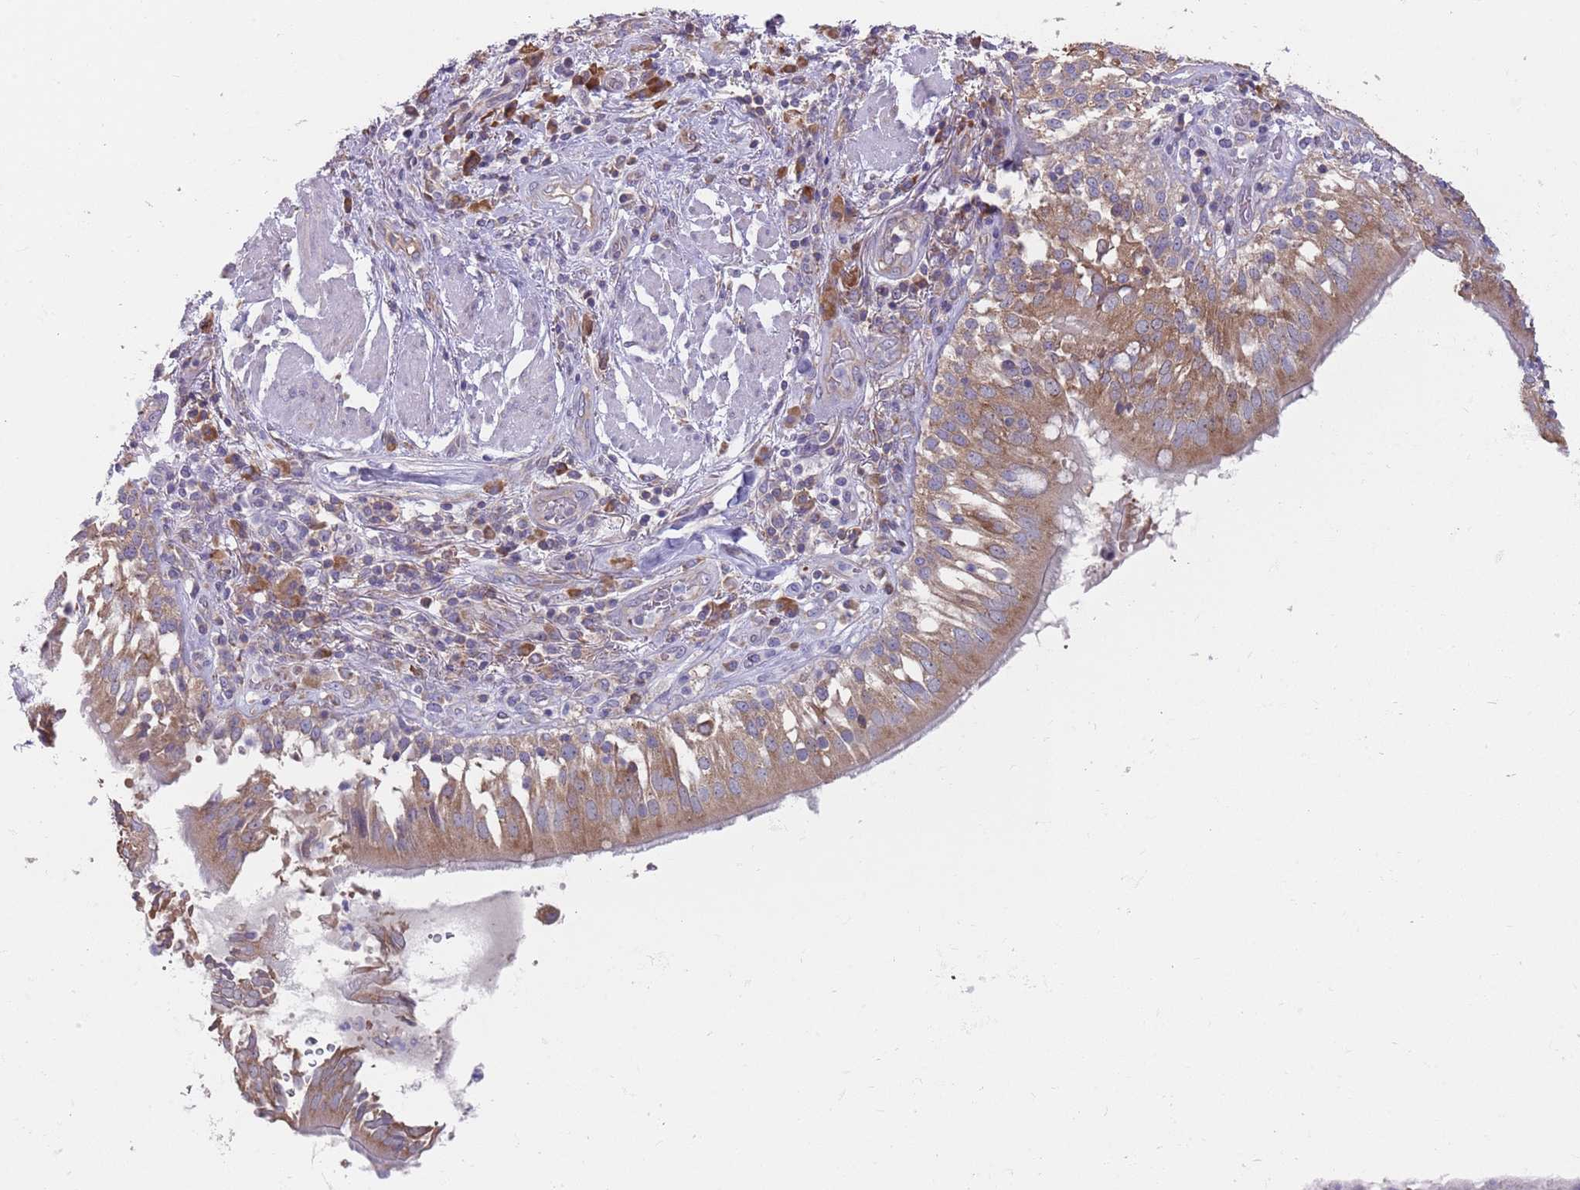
{"staining": {"intensity": "negative", "quantity": "none", "location": "none"}, "tissue": "adipose tissue", "cell_type": "Adipocytes", "image_type": "normal", "snomed": [{"axis": "morphology", "description": "Normal tissue, NOS"}, {"axis": "morphology", "description": "Squamous cell carcinoma, NOS"}, {"axis": "topography", "description": "Bronchus"}, {"axis": "topography", "description": "Lung"}], "caption": "High power microscopy micrograph of an immunohistochemistry image of unremarkable adipose tissue, revealing no significant expression in adipocytes. (IHC, brightfield microscopy, high magnification).", "gene": "RPL17", "patient": {"sex": "male", "age": 64}}